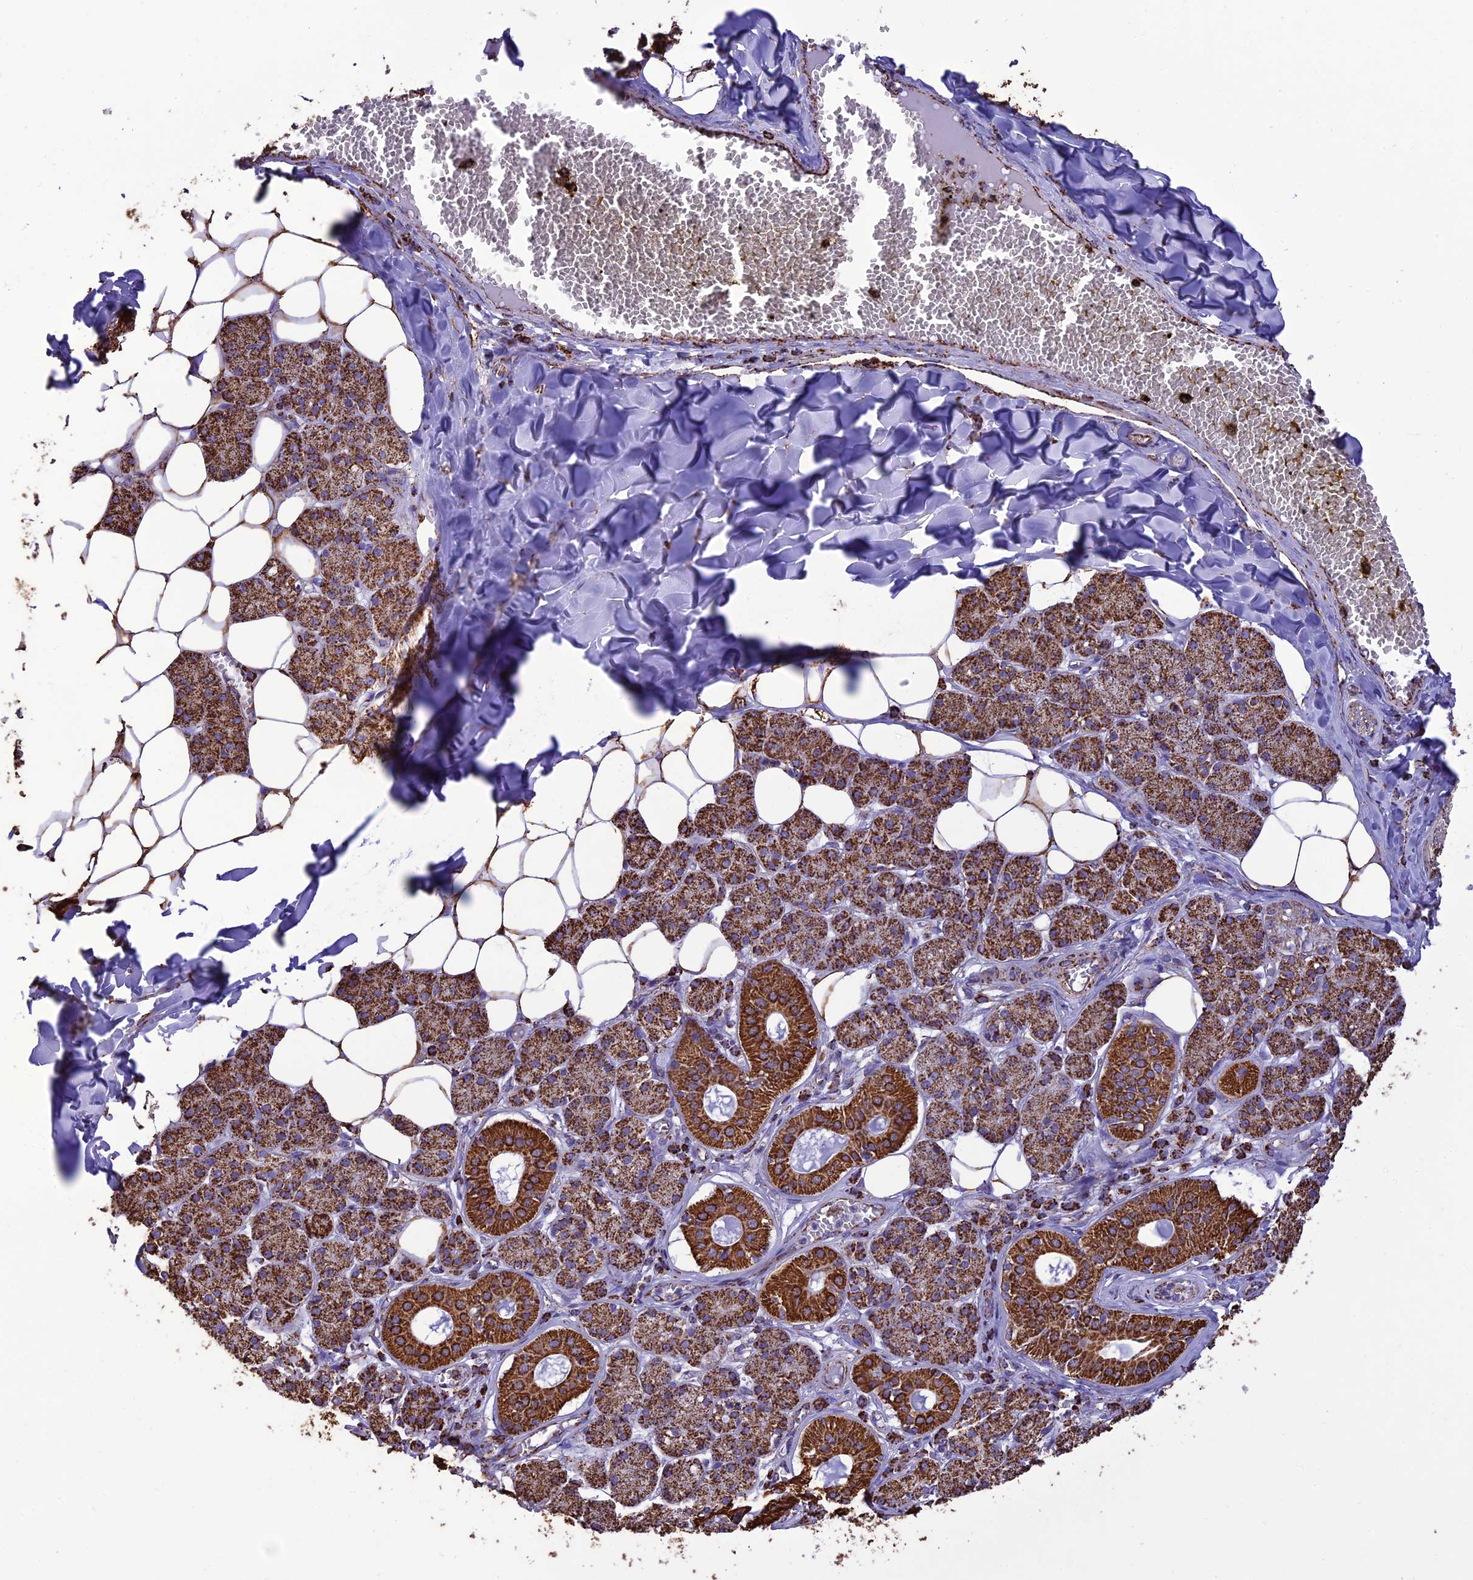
{"staining": {"intensity": "strong", "quantity": ">75%", "location": "cytoplasmic/membranous"}, "tissue": "salivary gland", "cell_type": "Glandular cells", "image_type": "normal", "snomed": [{"axis": "morphology", "description": "Normal tissue, NOS"}, {"axis": "topography", "description": "Salivary gland"}], "caption": "This micrograph reveals IHC staining of benign salivary gland, with high strong cytoplasmic/membranous staining in about >75% of glandular cells.", "gene": "NDUFAF1", "patient": {"sex": "female", "age": 33}}